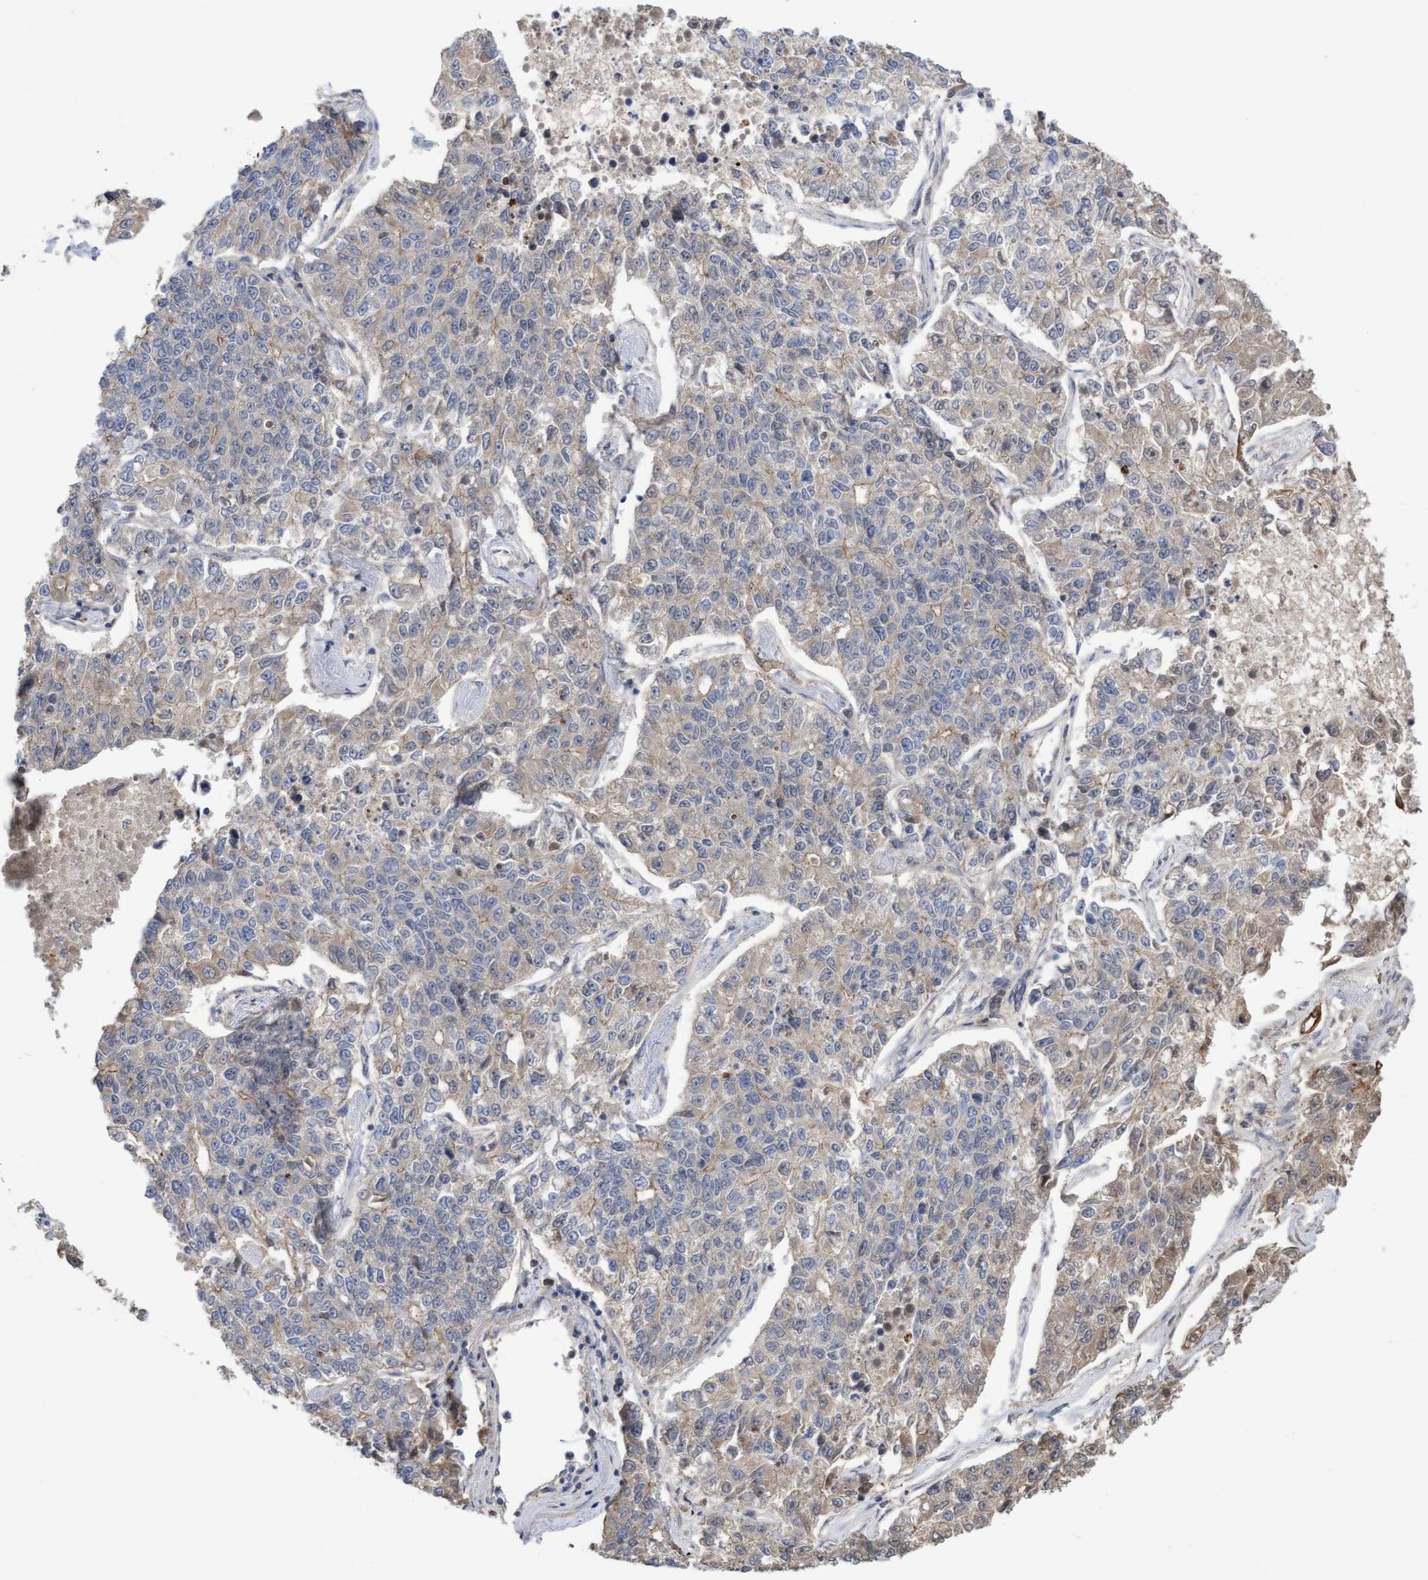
{"staining": {"intensity": "weak", "quantity": "<25%", "location": "cytoplasmic/membranous"}, "tissue": "lung cancer", "cell_type": "Tumor cells", "image_type": "cancer", "snomed": [{"axis": "morphology", "description": "Adenocarcinoma, NOS"}, {"axis": "topography", "description": "Lung"}], "caption": "There is no significant expression in tumor cells of lung adenocarcinoma. (DAB immunohistochemistry with hematoxylin counter stain).", "gene": "COBL", "patient": {"sex": "male", "age": 49}}